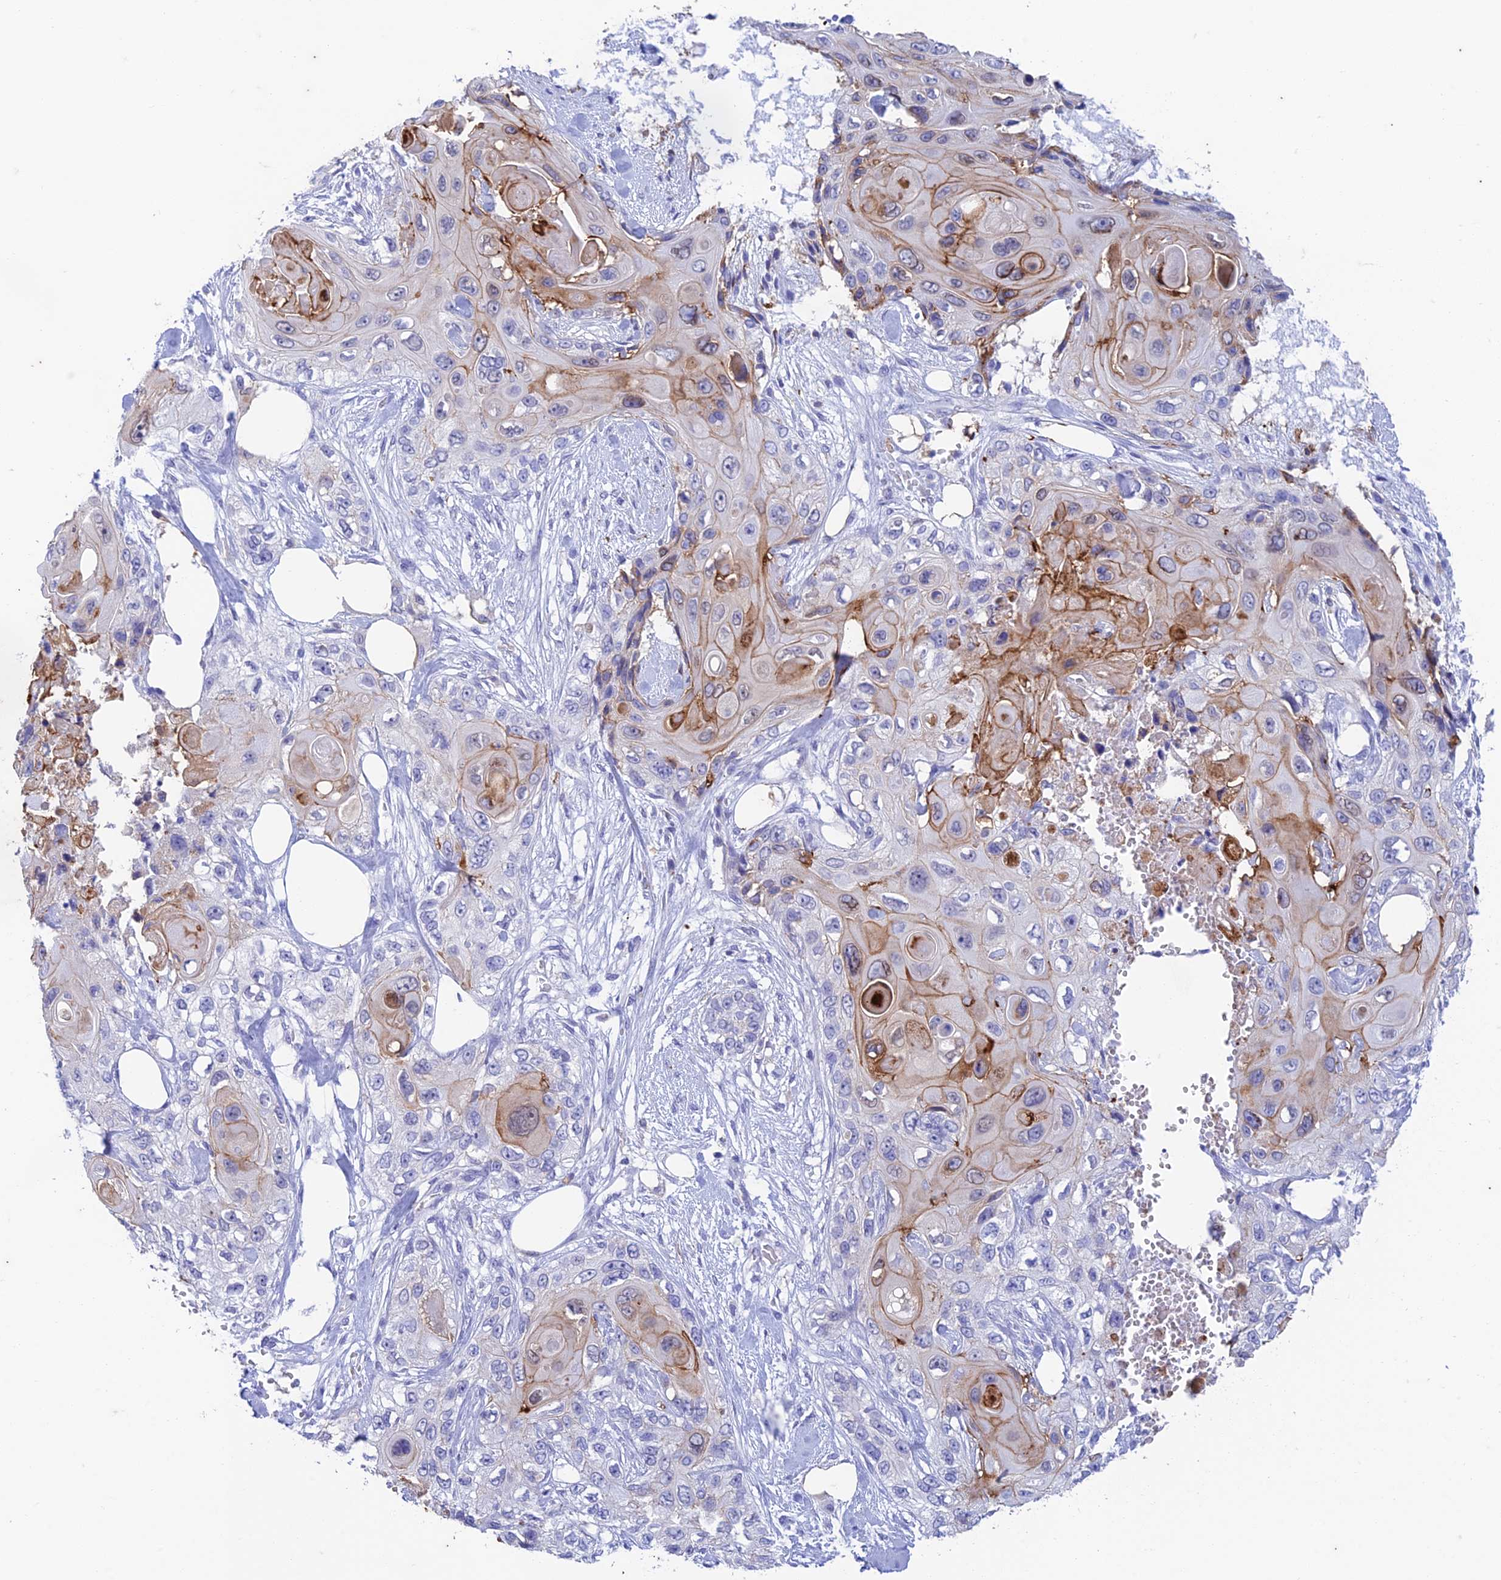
{"staining": {"intensity": "weak", "quantity": "<25%", "location": "cytoplasmic/membranous"}, "tissue": "skin cancer", "cell_type": "Tumor cells", "image_type": "cancer", "snomed": [{"axis": "morphology", "description": "Normal tissue, NOS"}, {"axis": "morphology", "description": "Squamous cell carcinoma, NOS"}, {"axis": "topography", "description": "Skin"}], "caption": "Skin cancer (squamous cell carcinoma) stained for a protein using IHC exhibits no staining tumor cells.", "gene": "FGF7", "patient": {"sex": "male", "age": 72}}